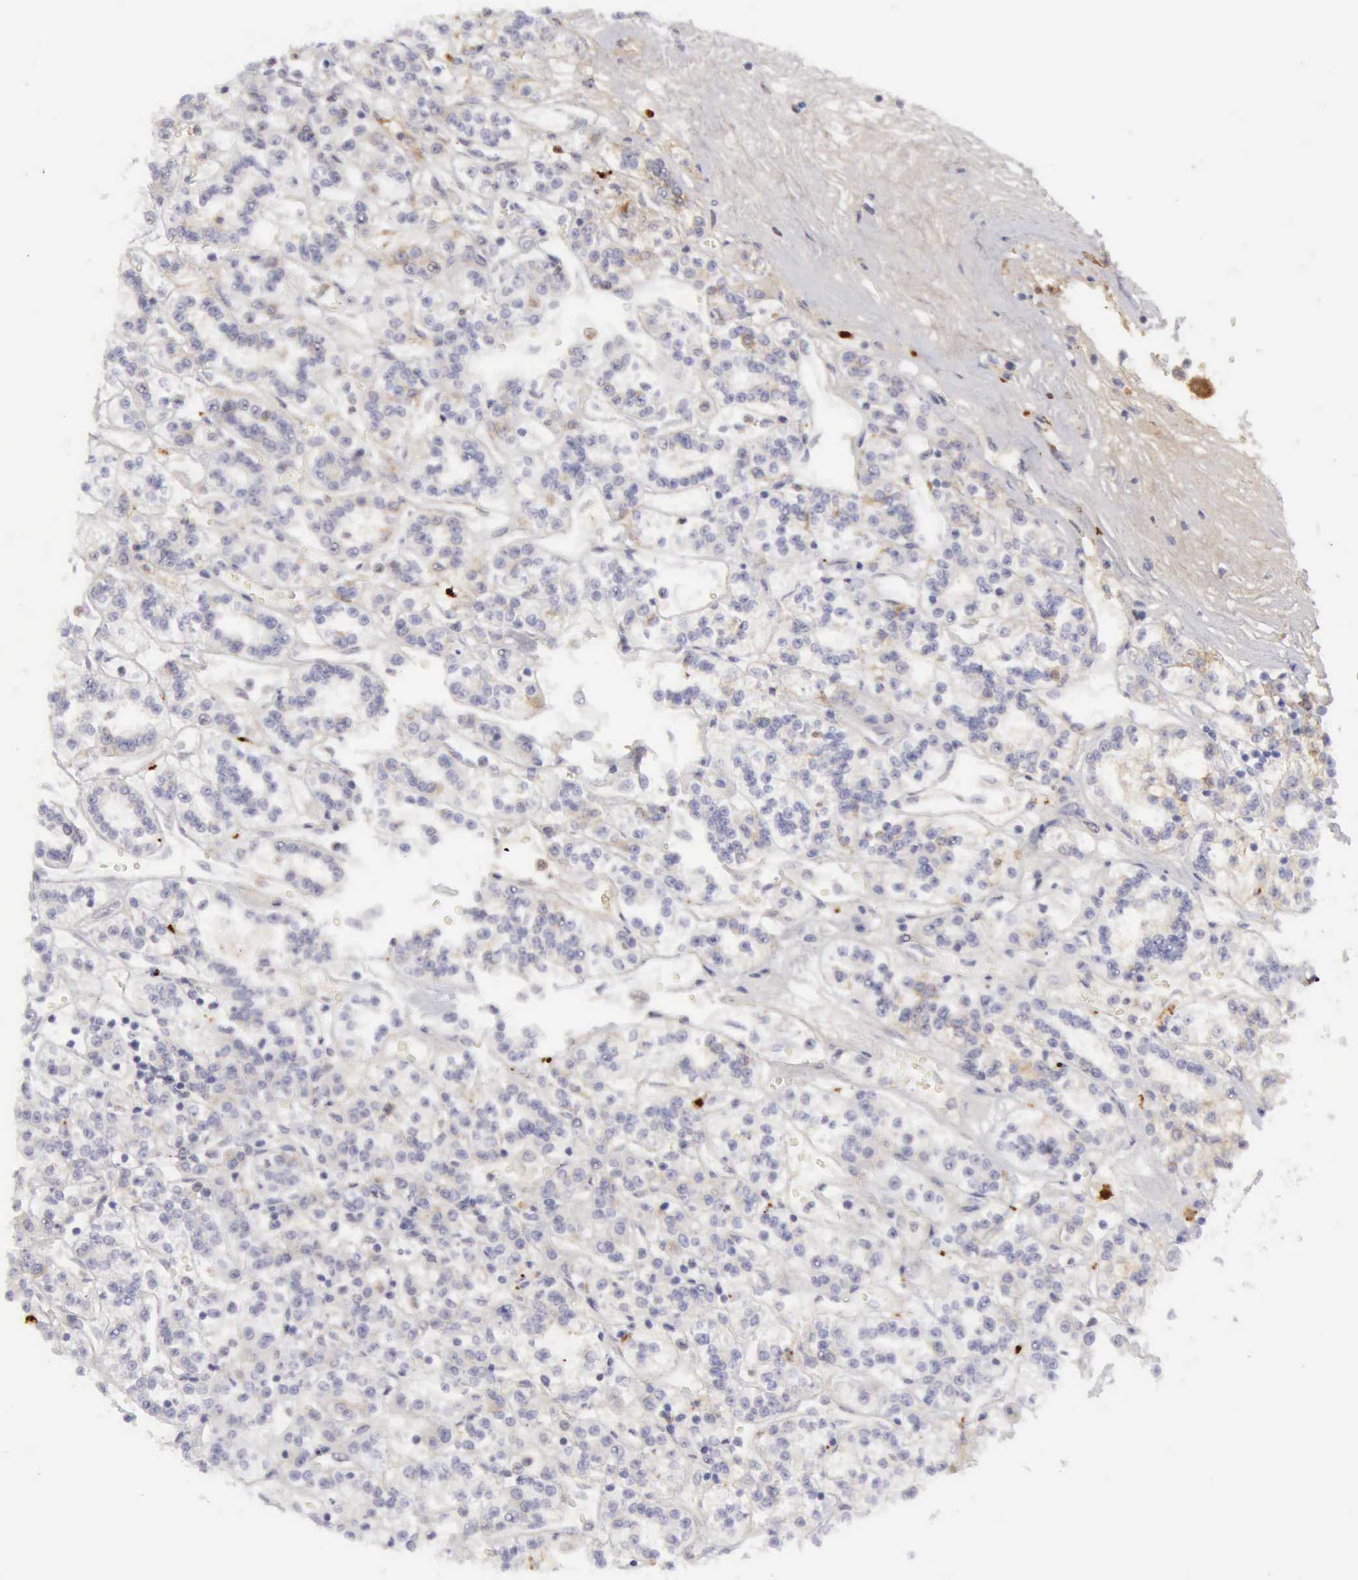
{"staining": {"intensity": "weak", "quantity": "<25%", "location": "cytoplasmic/membranous"}, "tissue": "renal cancer", "cell_type": "Tumor cells", "image_type": "cancer", "snomed": [{"axis": "morphology", "description": "Adenocarcinoma, NOS"}, {"axis": "topography", "description": "Kidney"}], "caption": "DAB (3,3'-diaminobenzidine) immunohistochemical staining of human adenocarcinoma (renal) reveals no significant expression in tumor cells. (DAB immunohistochemistry with hematoxylin counter stain).", "gene": "TFRC", "patient": {"sex": "female", "age": 76}}